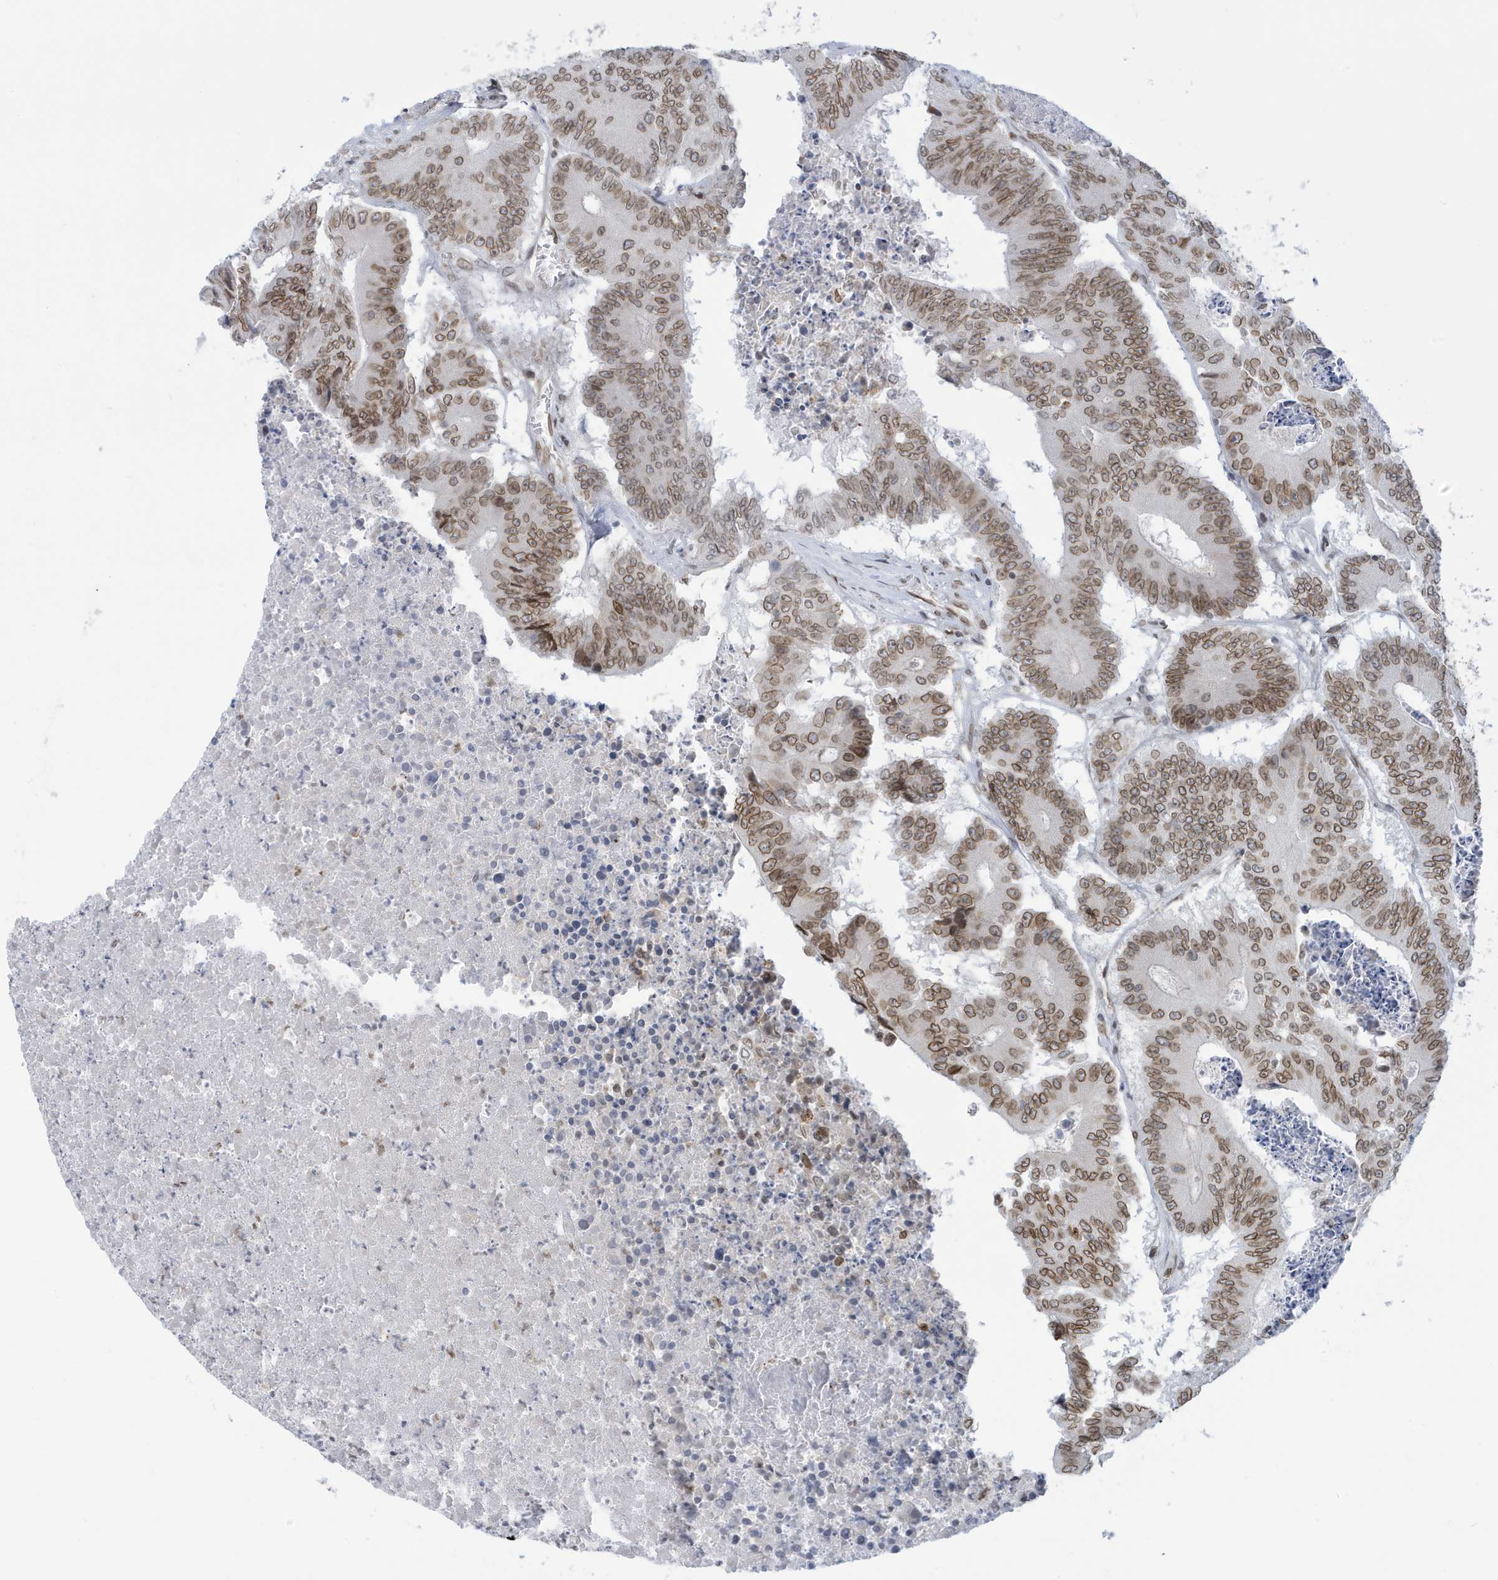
{"staining": {"intensity": "moderate", "quantity": ">75%", "location": "cytoplasmic/membranous,nuclear"}, "tissue": "colorectal cancer", "cell_type": "Tumor cells", "image_type": "cancer", "snomed": [{"axis": "morphology", "description": "Adenocarcinoma, NOS"}, {"axis": "topography", "description": "Colon"}], "caption": "Colorectal adenocarcinoma stained for a protein (brown) reveals moderate cytoplasmic/membranous and nuclear positive positivity in approximately >75% of tumor cells.", "gene": "PCYT1A", "patient": {"sex": "male", "age": 87}}